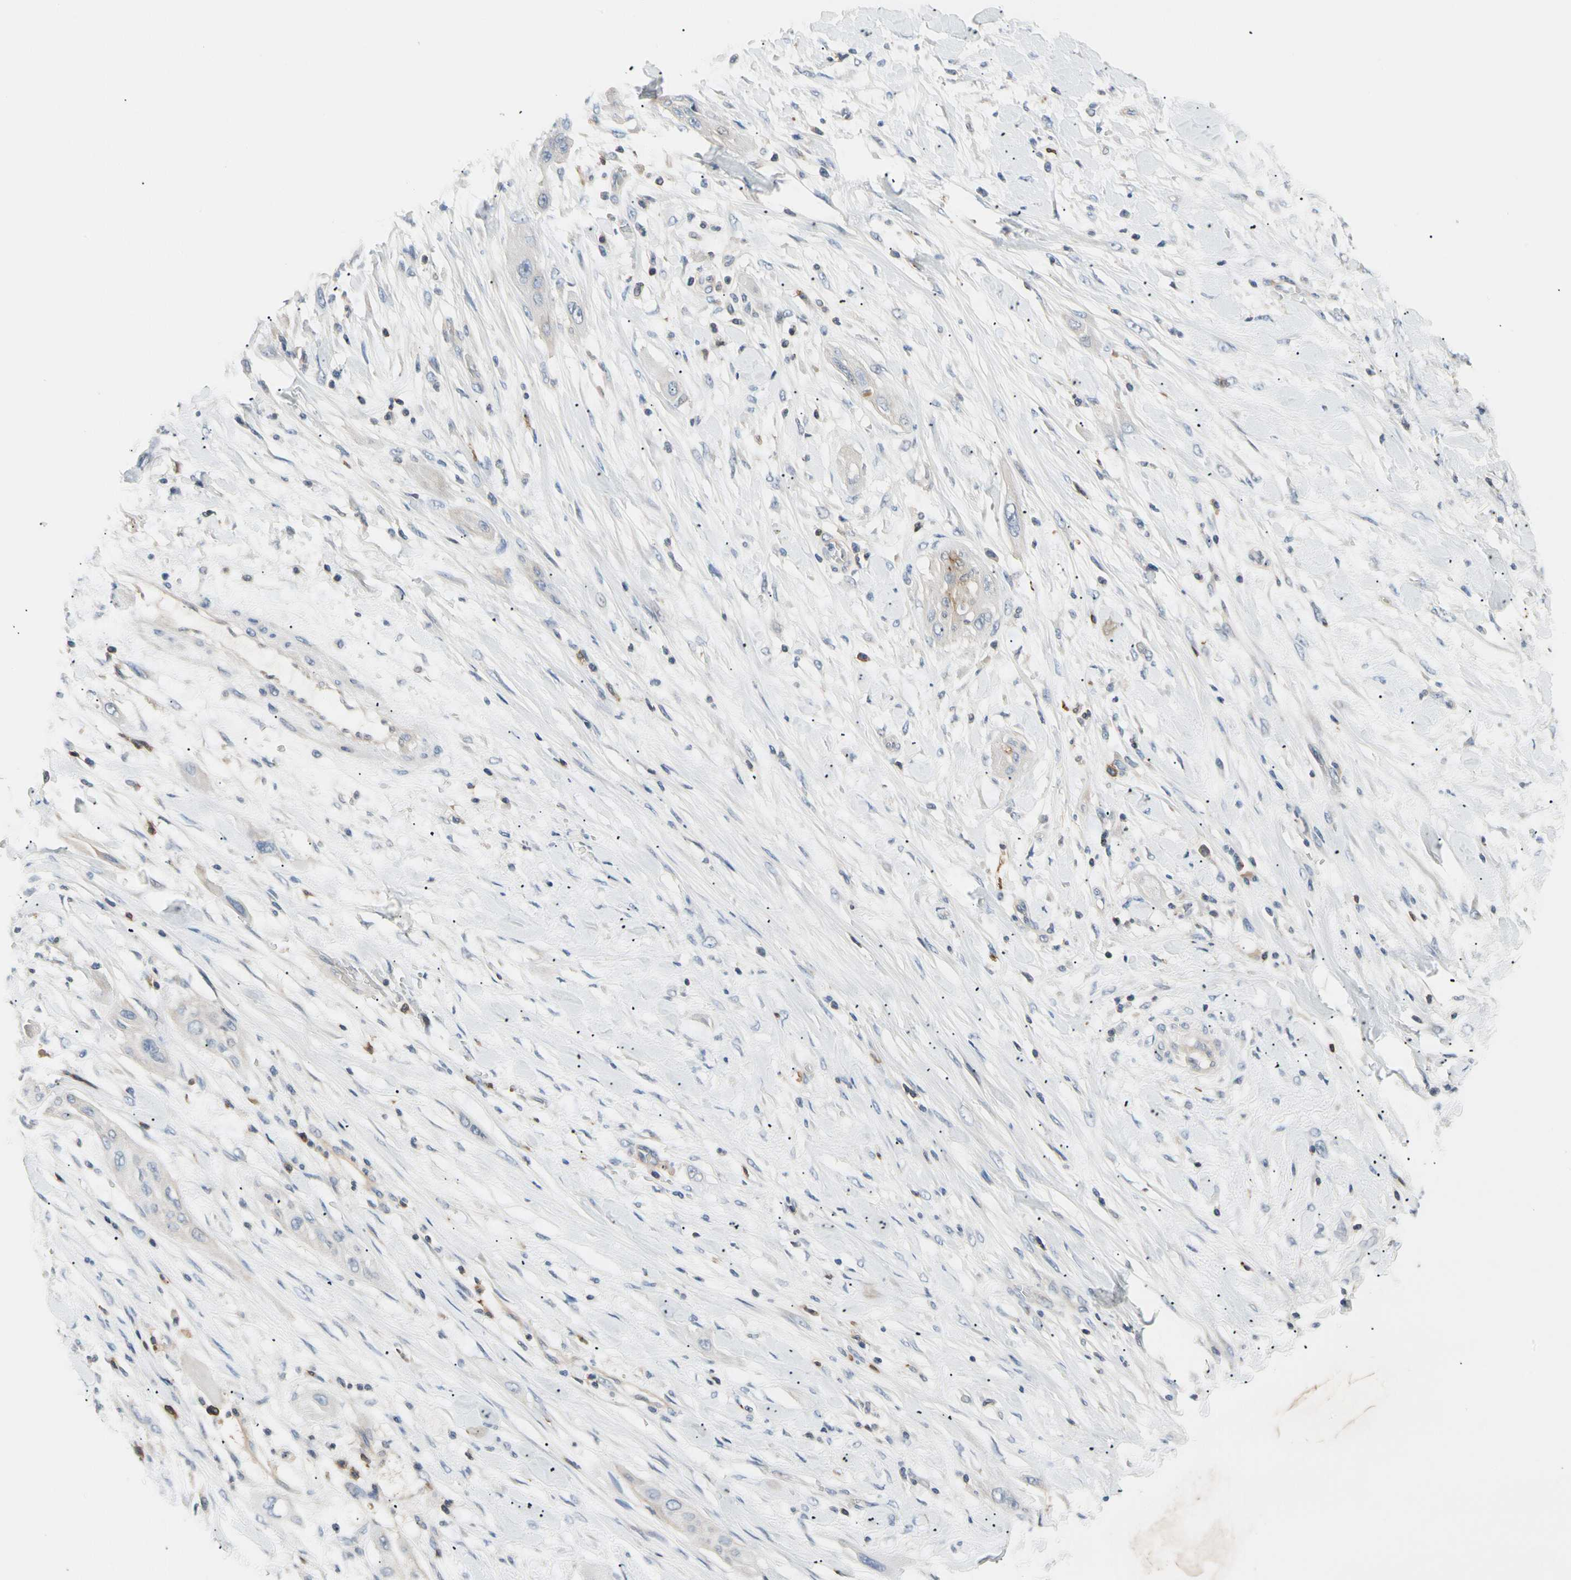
{"staining": {"intensity": "negative", "quantity": "none", "location": "none"}, "tissue": "lung cancer", "cell_type": "Tumor cells", "image_type": "cancer", "snomed": [{"axis": "morphology", "description": "Squamous cell carcinoma, NOS"}, {"axis": "topography", "description": "Lung"}], "caption": "Tumor cells show no significant positivity in lung cancer.", "gene": "TNFRSF18", "patient": {"sex": "female", "age": 47}}